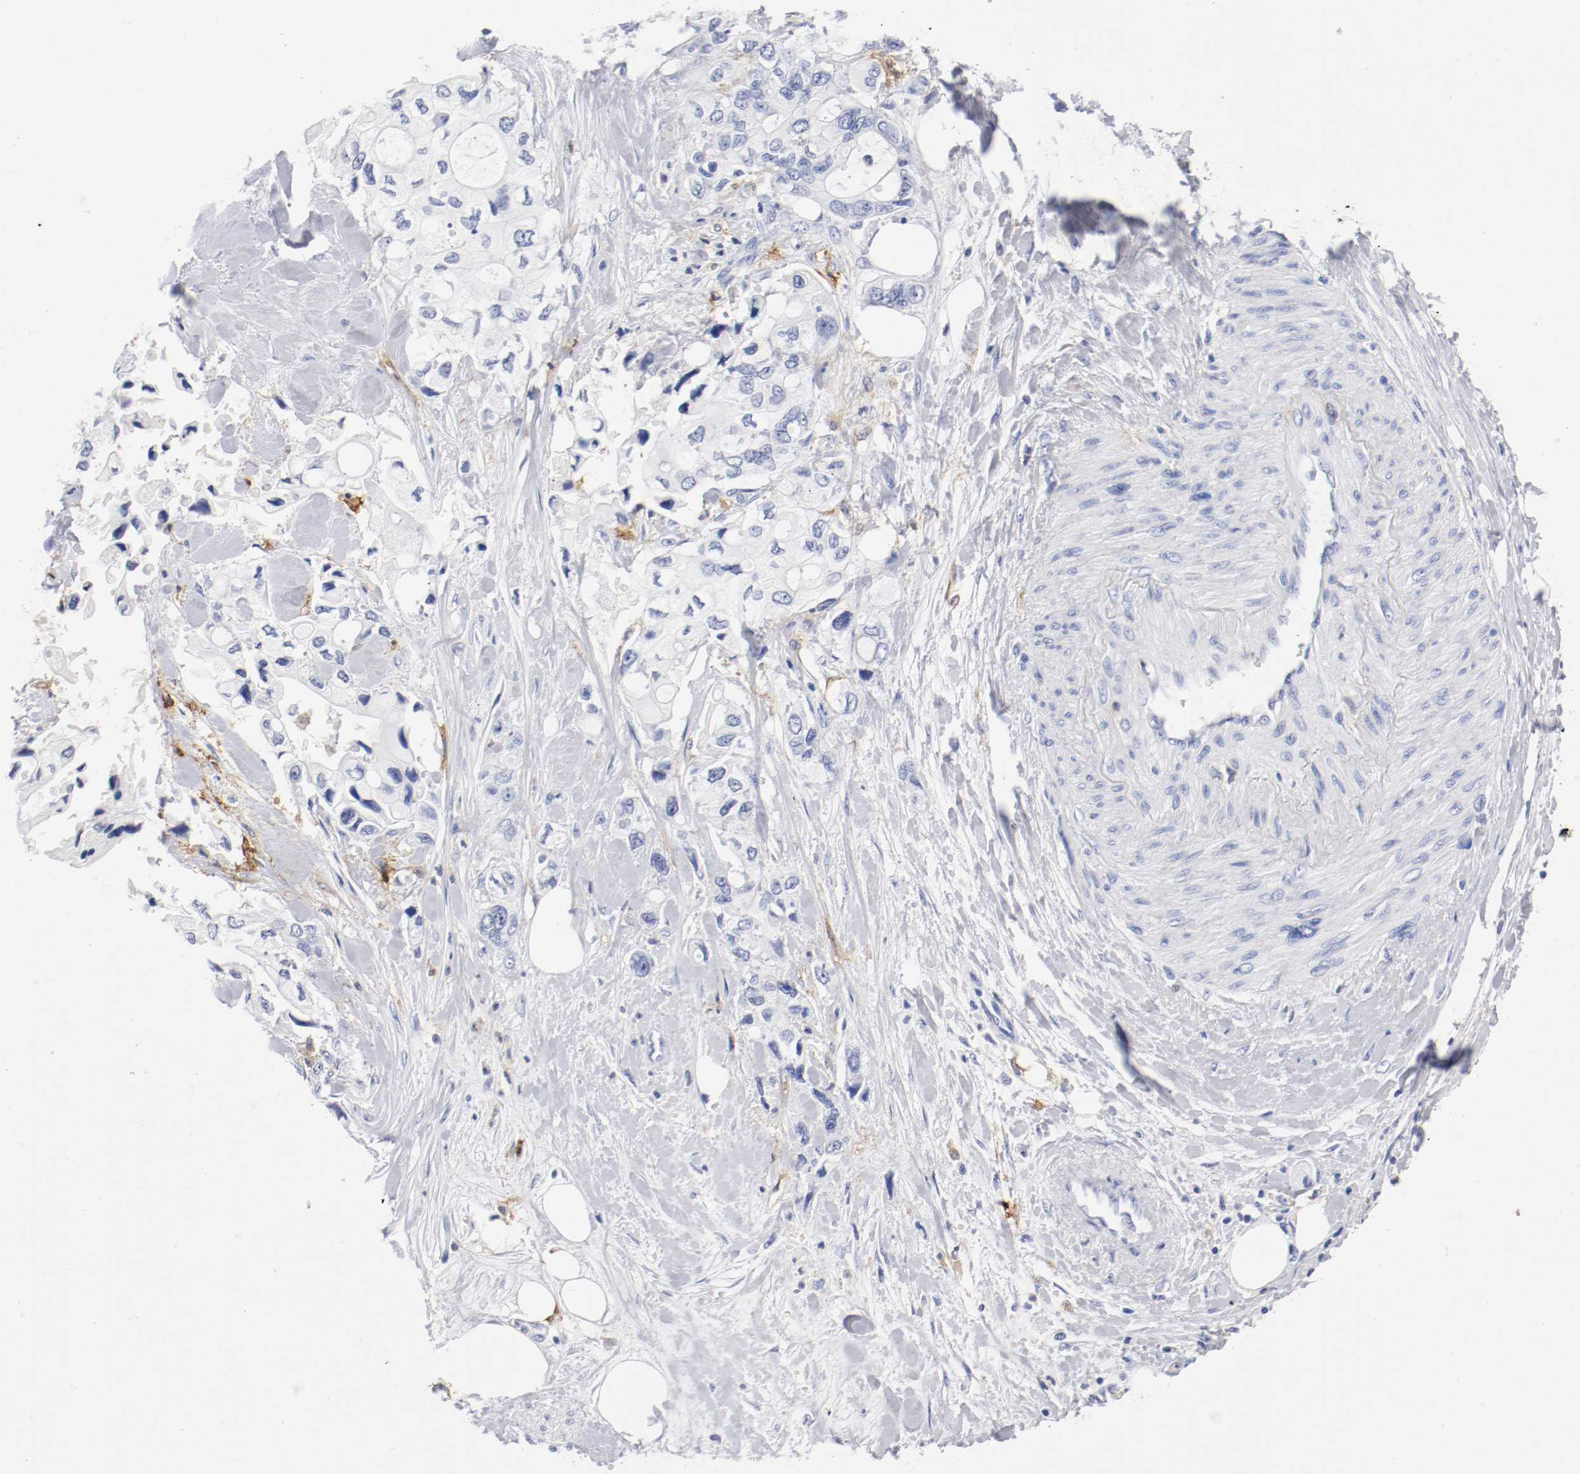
{"staining": {"intensity": "negative", "quantity": "none", "location": "none"}, "tissue": "pancreatic cancer", "cell_type": "Tumor cells", "image_type": "cancer", "snomed": [{"axis": "morphology", "description": "Adenocarcinoma, NOS"}, {"axis": "topography", "description": "Pancreas"}], "caption": "The immunohistochemistry (IHC) histopathology image has no significant staining in tumor cells of pancreatic adenocarcinoma tissue.", "gene": "ITGAX", "patient": {"sex": "male", "age": 70}}